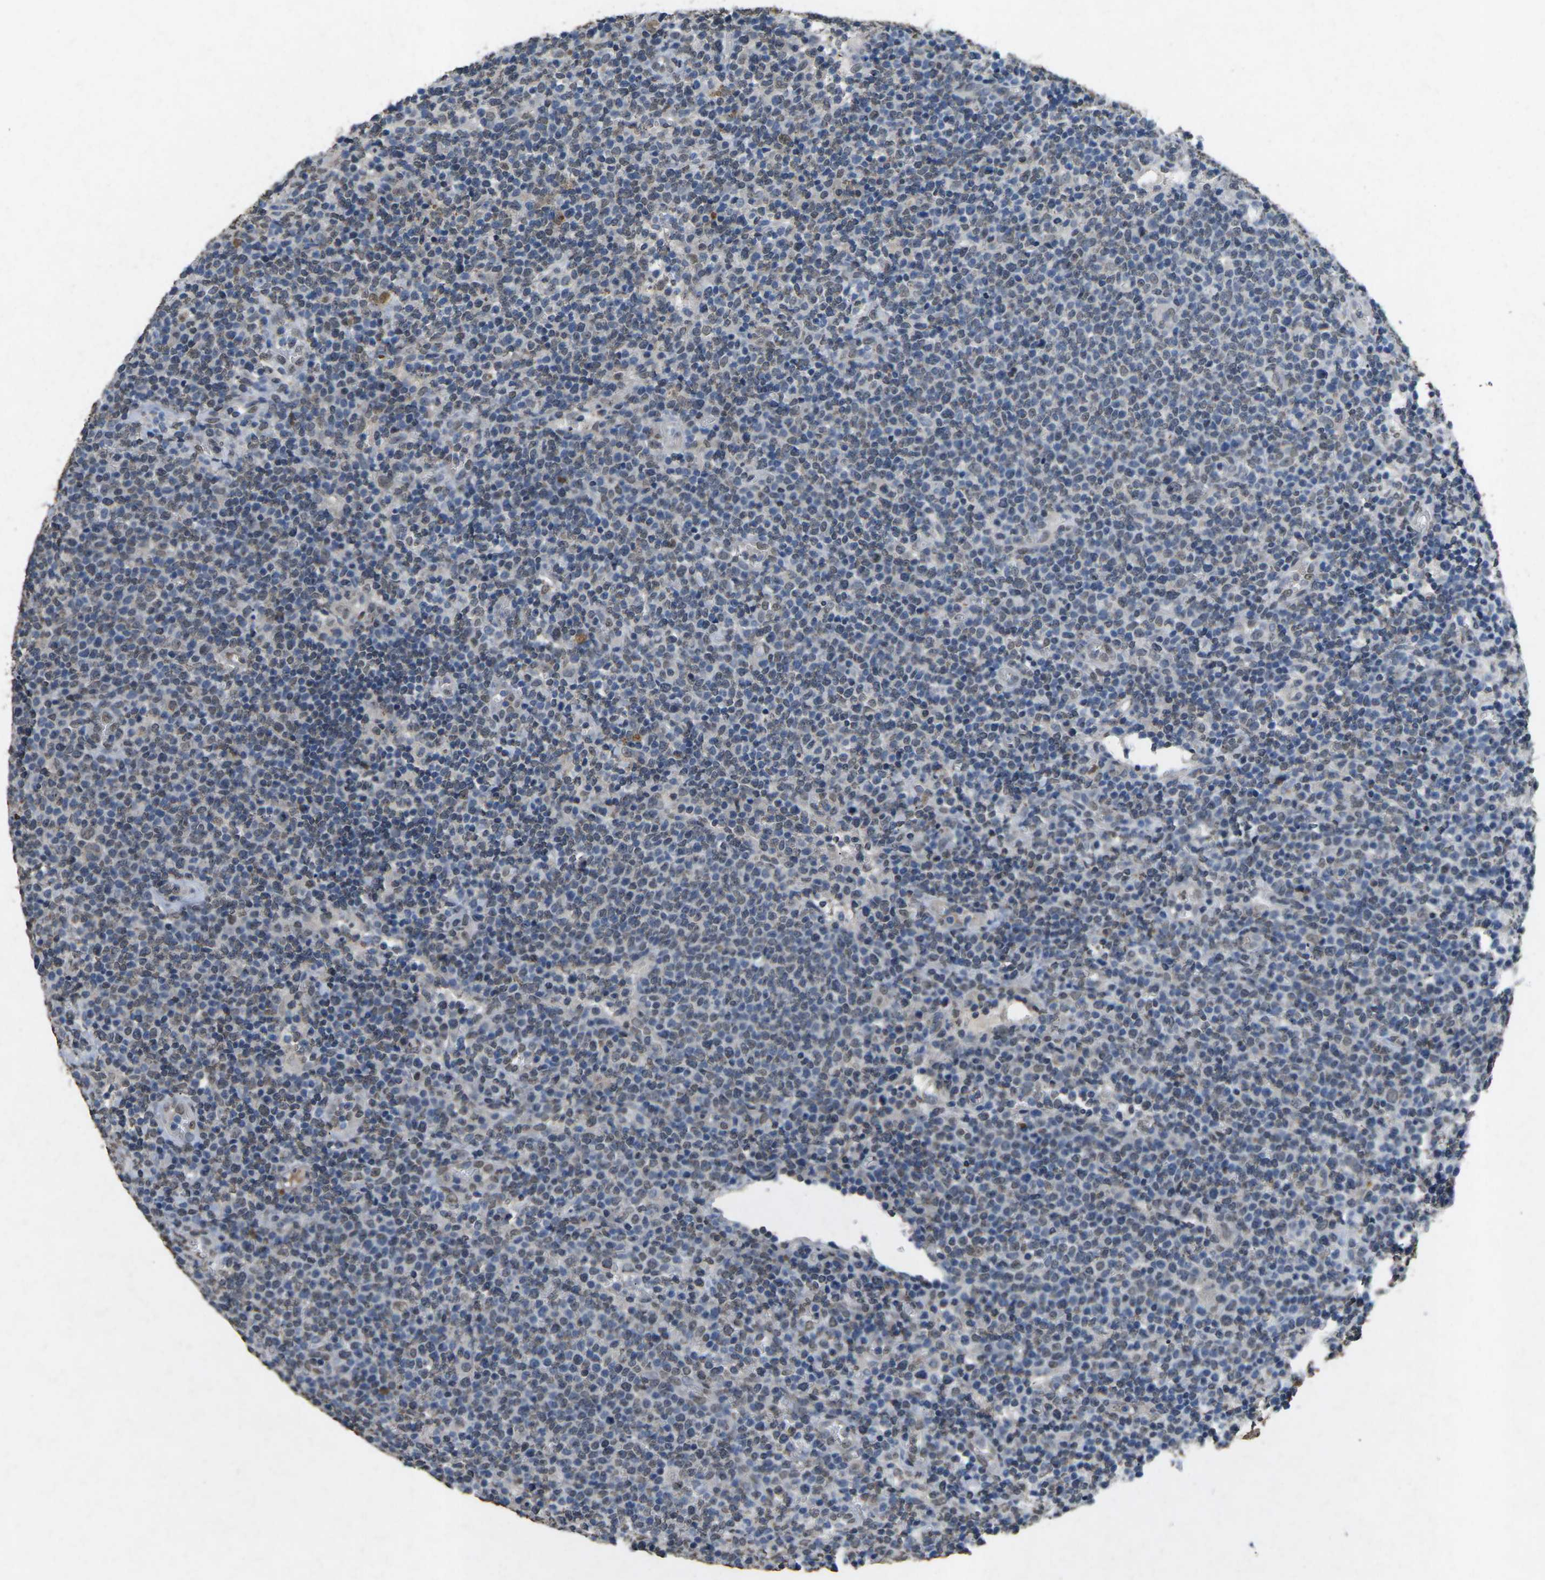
{"staining": {"intensity": "weak", "quantity": "<25%", "location": "nuclear"}, "tissue": "lymphoma", "cell_type": "Tumor cells", "image_type": "cancer", "snomed": [{"axis": "morphology", "description": "Malignant lymphoma, non-Hodgkin's type, High grade"}, {"axis": "topography", "description": "Lymph node"}], "caption": "Immunohistochemistry of human lymphoma reveals no positivity in tumor cells. The staining is performed using DAB (3,3'-diaminobenzidine) brown chromogen with nuclei counter-stained in using hematoxylin.", "gene": "SCNN1B", "patient": {"sex": "male", "age": 61}}